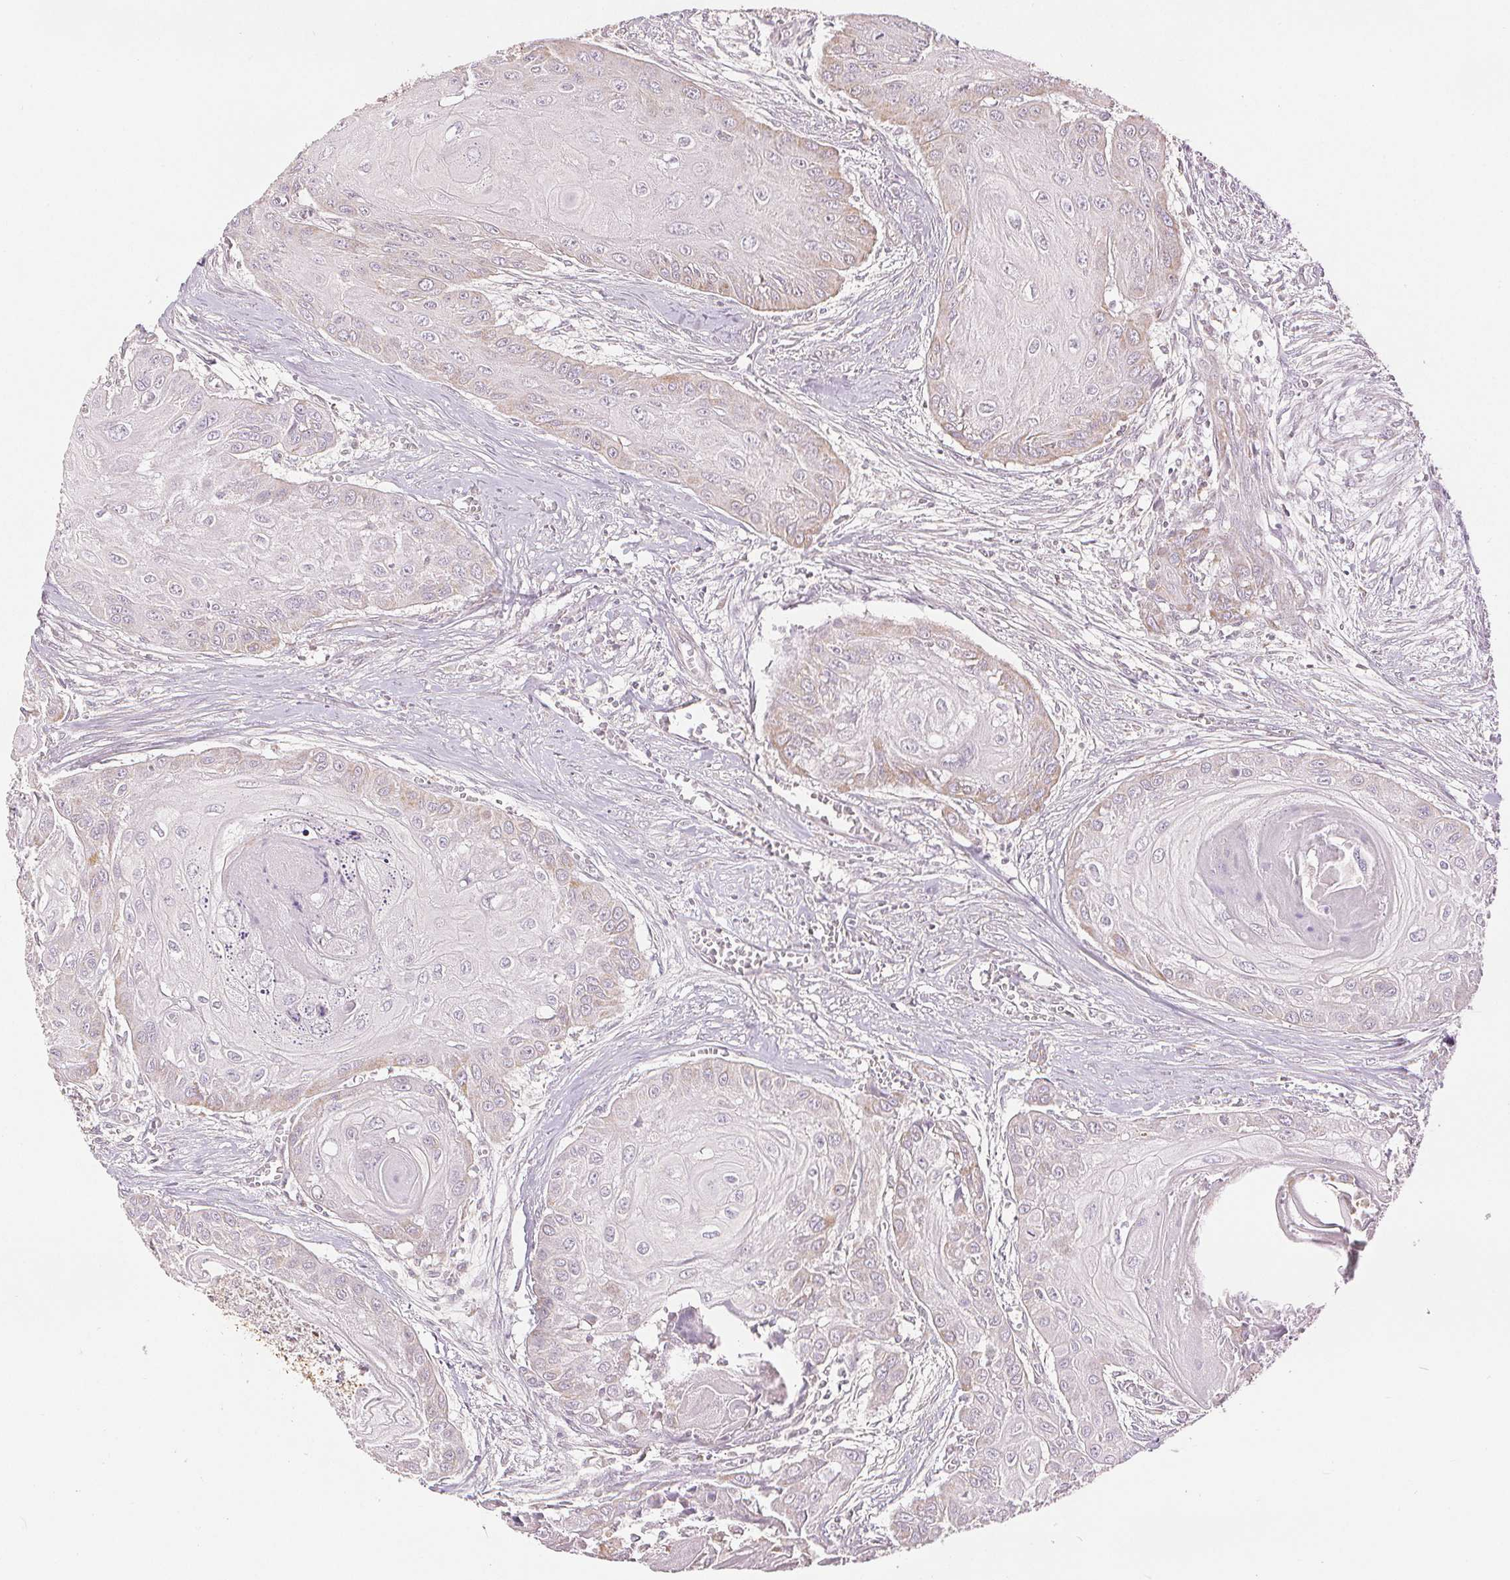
{"staining": {"intensity": "moderate", "quantity": "<25%", "location": "cytoplasmic/membranous"}, "tissue": "head and neck cancer", "cell_type": "Tumor cells", "image_type": "cancer", "snomed": [{"axis": "morphology", "description": "Squamous cell carcinoma, NOS"}, {"axis": "topography", "description": "Oral tissue"}, {"axis": "topography", "description": "Head-Neck"}], "caption": "Squamous cell carcinoma (head and neck) tissue shows moderate cytoplasmic/membranous expression in approximately <25% of tumor cells", "gene": "SDHB", "patient": {"sex": "male", "age": 71}}